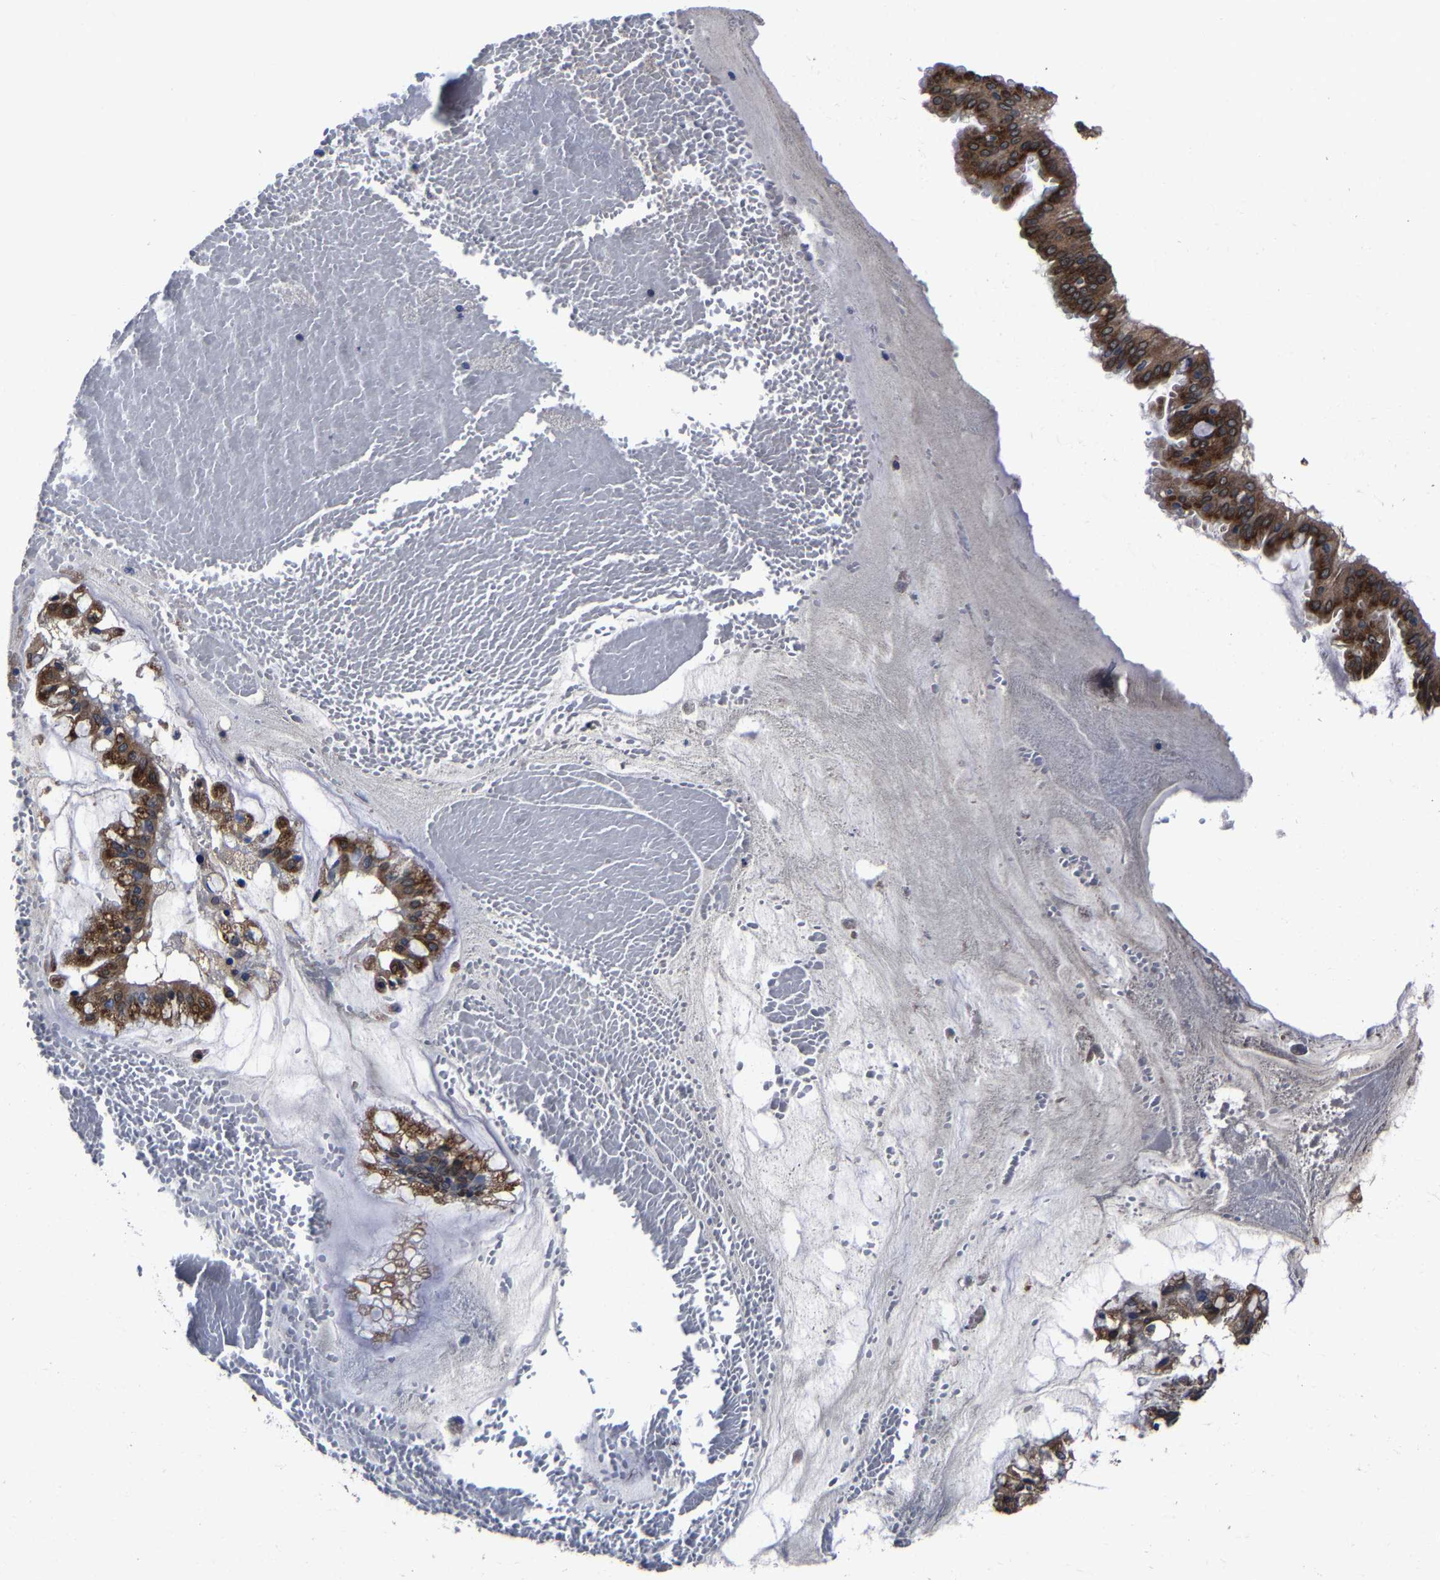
{"staining": {"intensity": "strong", "quantity": ">75%", "location": "cytoplasmic/membranous"}, "tissue": "ovarian cancer", "cell_type": "Tumor cells", "image_type": "cancer", "snomed": [{"axis": "morphology", "description": "Cystadenocarcinoma, mucinous, NOS"}, {"axis": "topography", "description": "Ovary"}], "caption": "Human mucinous cystadenocarcinoma (ovarian) stained with a brown dye shows strong cytoplasmic/membranous positive positivity in approximately >75% of tumor cells.", "gene": "EBAG9", "patient": {"sex": "female", "age": 73}}